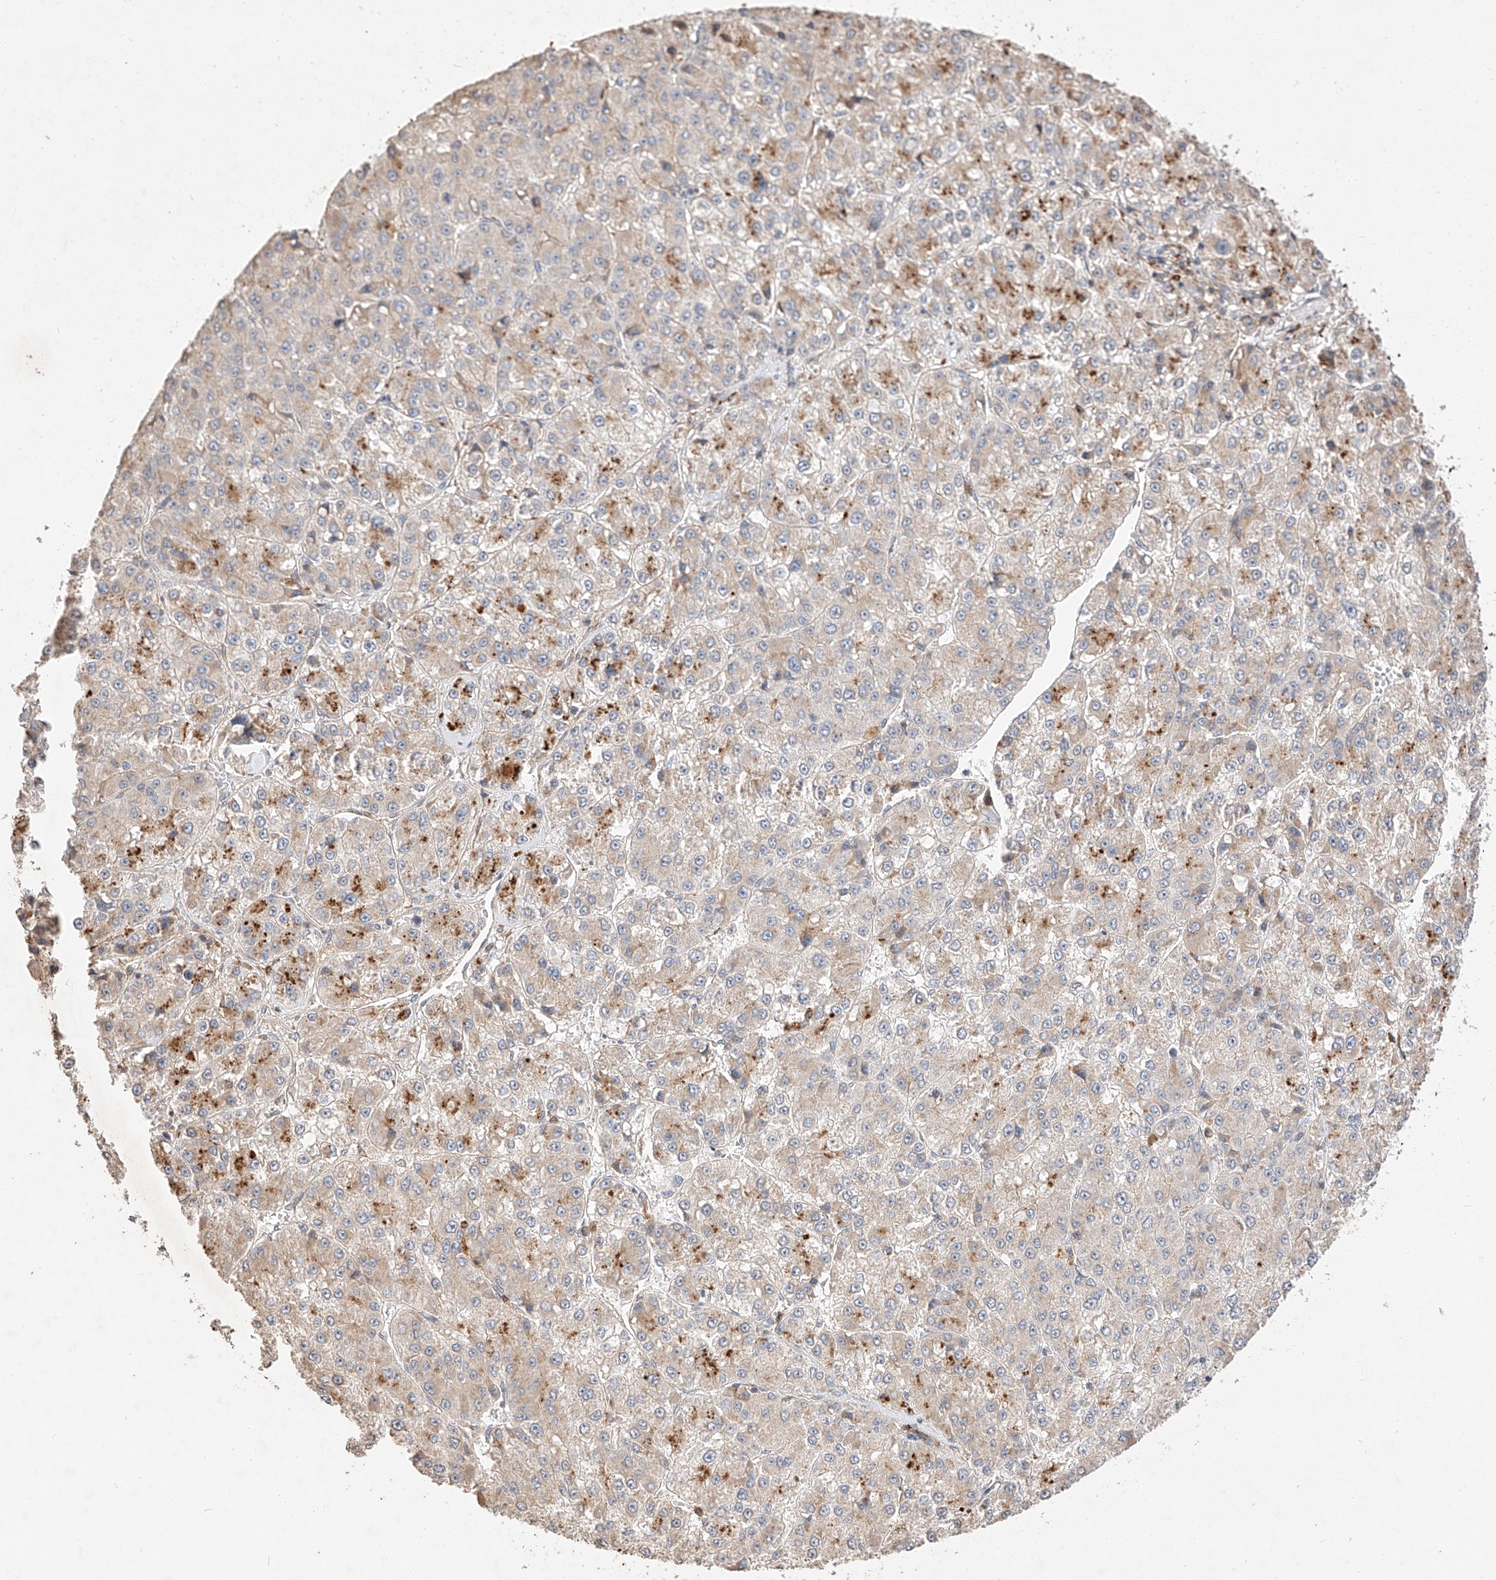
{"staining": {"intensity": "weak", "quantity": "<25%", "location": "cytoplasmic/membranous"}, "tissue": "liver cancer", "cell_type": "Tumor cells", "image_type": "cancer", "snomed": [{"axis": "morphology", "description": "Carcinoma, Hepatocellular, NOS"}, {"axis": "topography", "description": "Liver"}], "caption": "The micrograph exhibits no staining of tumor cells in liver cancer (hepatocellular carcinoma).", "gene": "SUSD6", "patient": {"sex": "female", "age": 73}}